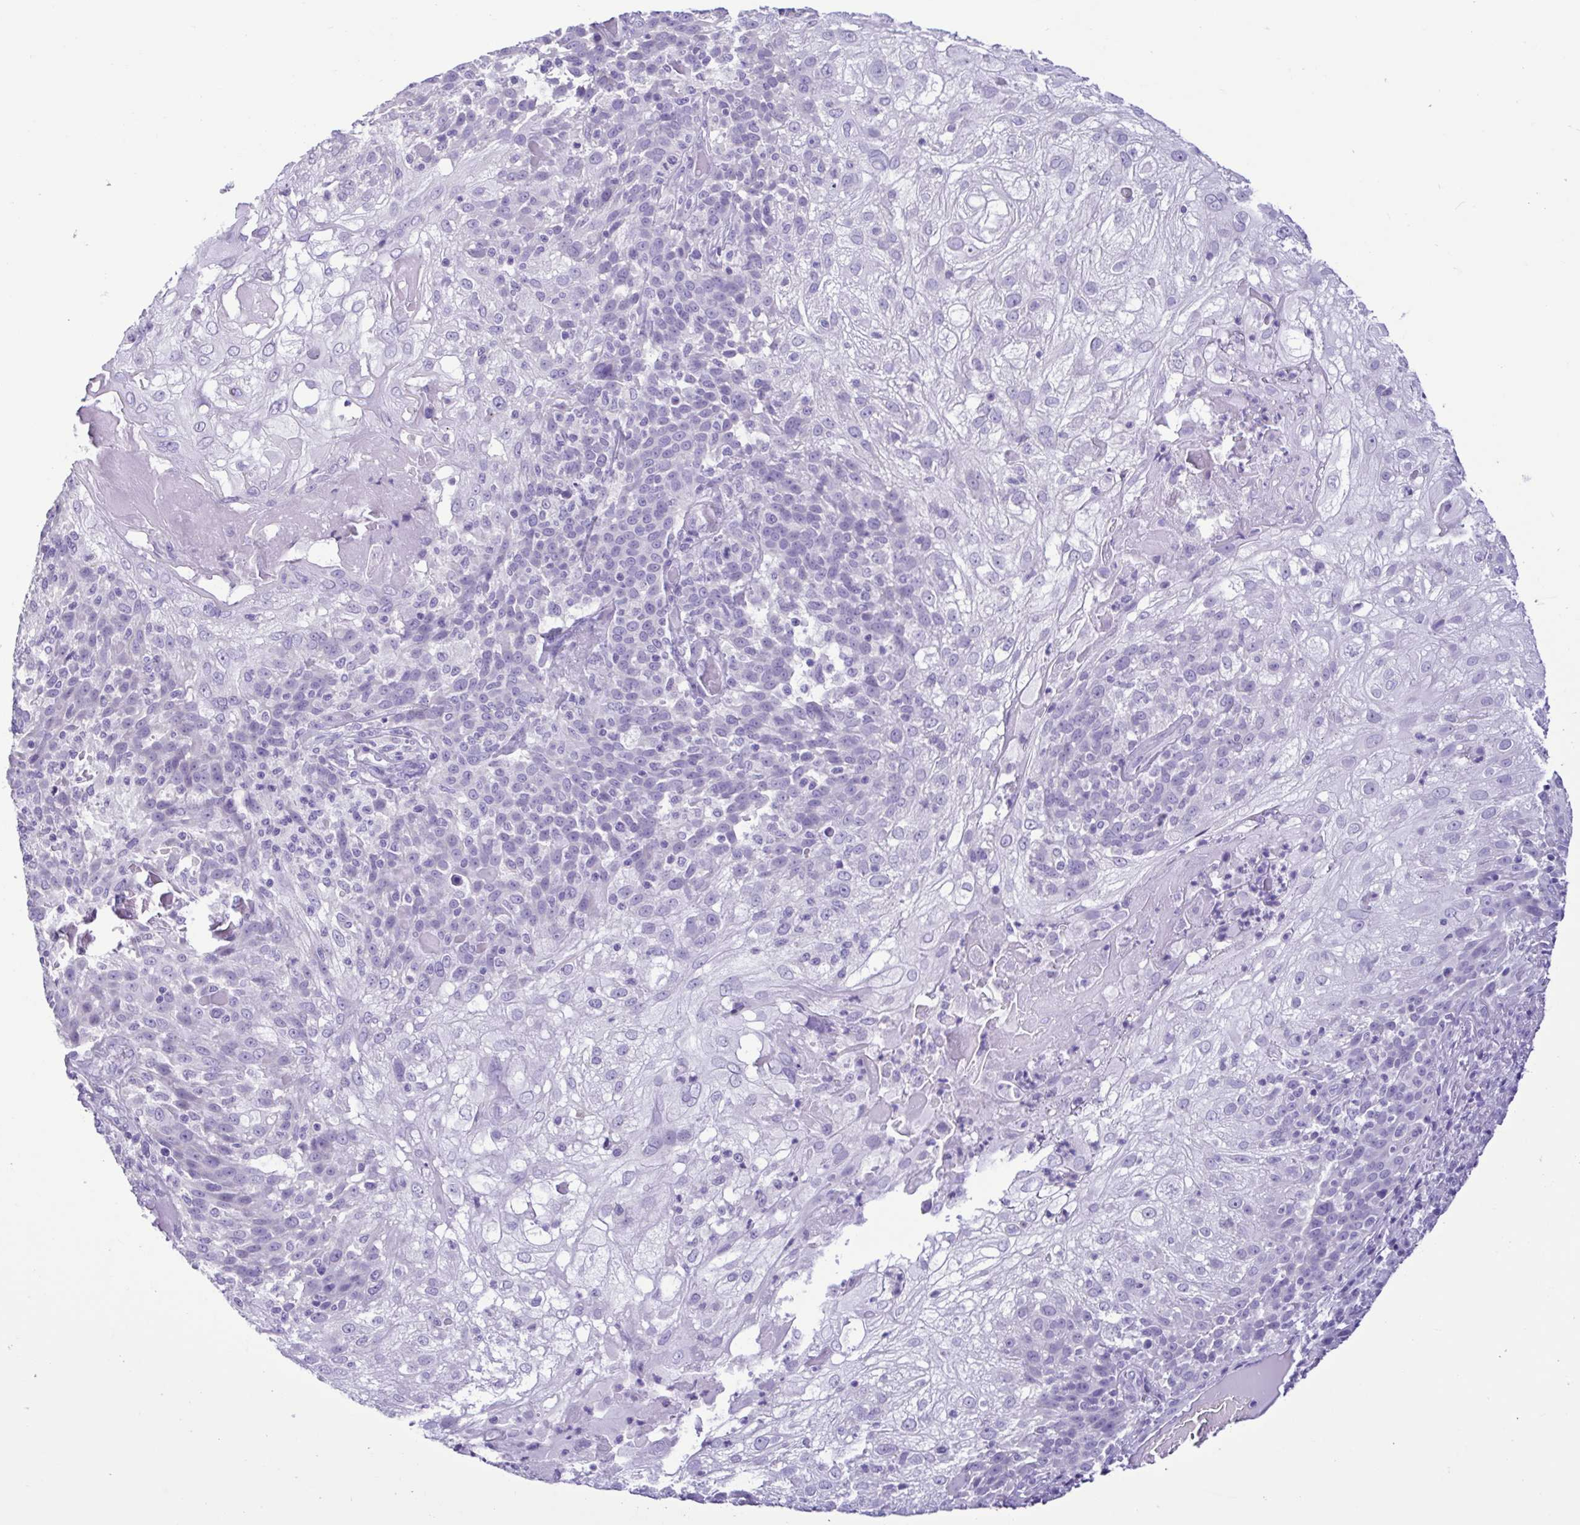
{"staining": {"intensity": "negative", "quantity": "none", "location": "none"}, "tissue": "skin cancer", "cell_type": "Tumor cells", "image_type": "cancer", "snomed": [{"axis": "morphology", "description": "Normal tissue, NOS"}, {"axis": "morphology", "description": "Squamous cell carcinoma, NOS"}, {"axis": "topography", "description": "Skin"}], "caption": "Immunohistochemistry of human skin squamous cell carcinoma displays no positivity in tumor cells.", "gene": "CBY2", "patient": {"sex": "female", "age": 83}}